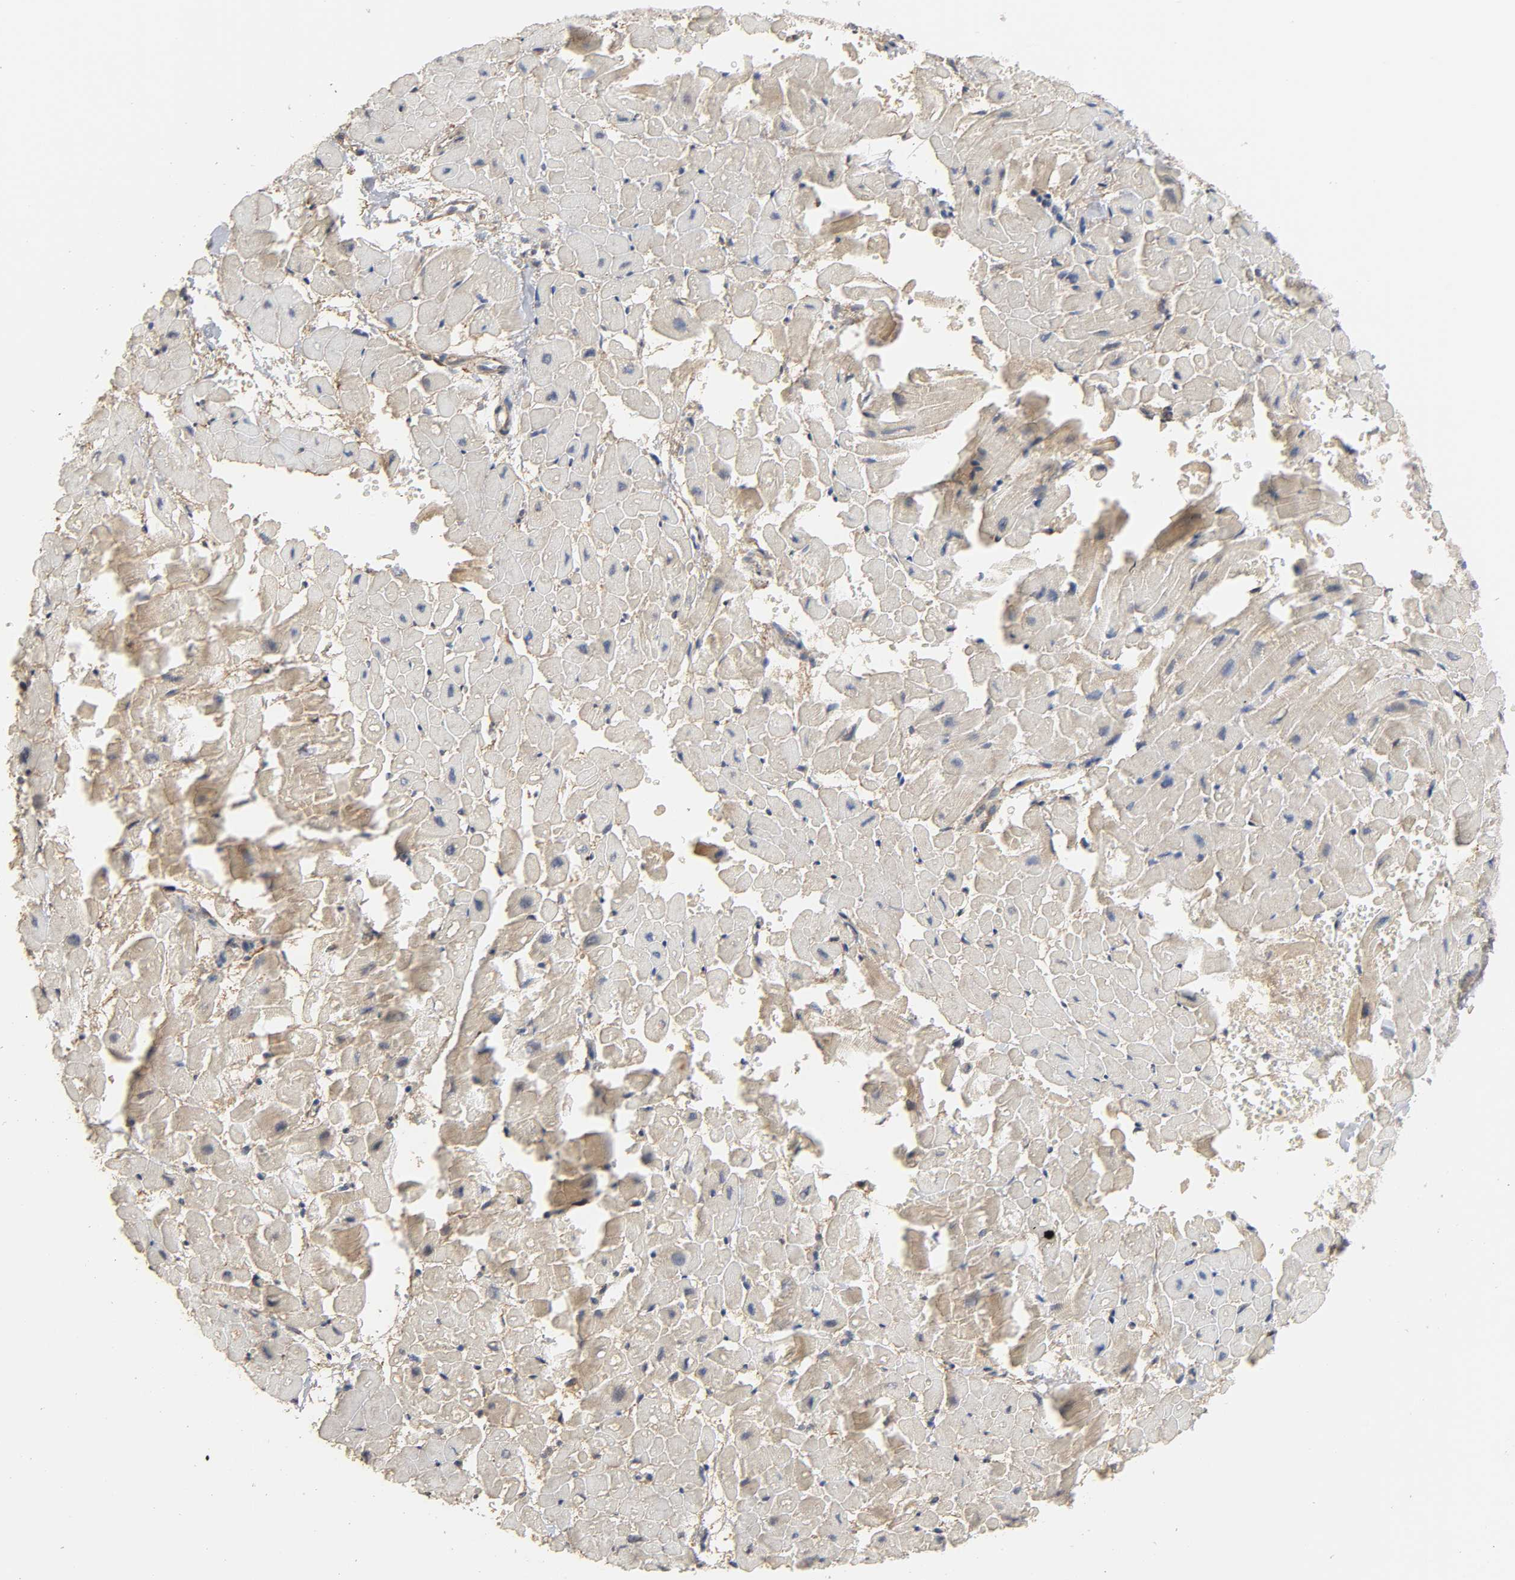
{"staining": {"intensity": "weak", "quantity": "25%-75%", "location": "cytoplasmic/membranous"}, "tissue": "heart muscle", "cell_type": "Cardiomyocytes", "image_type": "normal", "snomed": [{"axis": "morphology", "description": "Normal tissue, NOS"}, {"axis": "topography", "description": "Heart"}], "caption": "Immunohistochemical staining of normal heart muscle demonstrates 25%-75% levels of weak cytoplasmic/membranous protein staining in approximately 25%-75% of cardiomyocytes.", "gene": "SH3GLB1", "patient": {"sex": "male", "age": 45}}